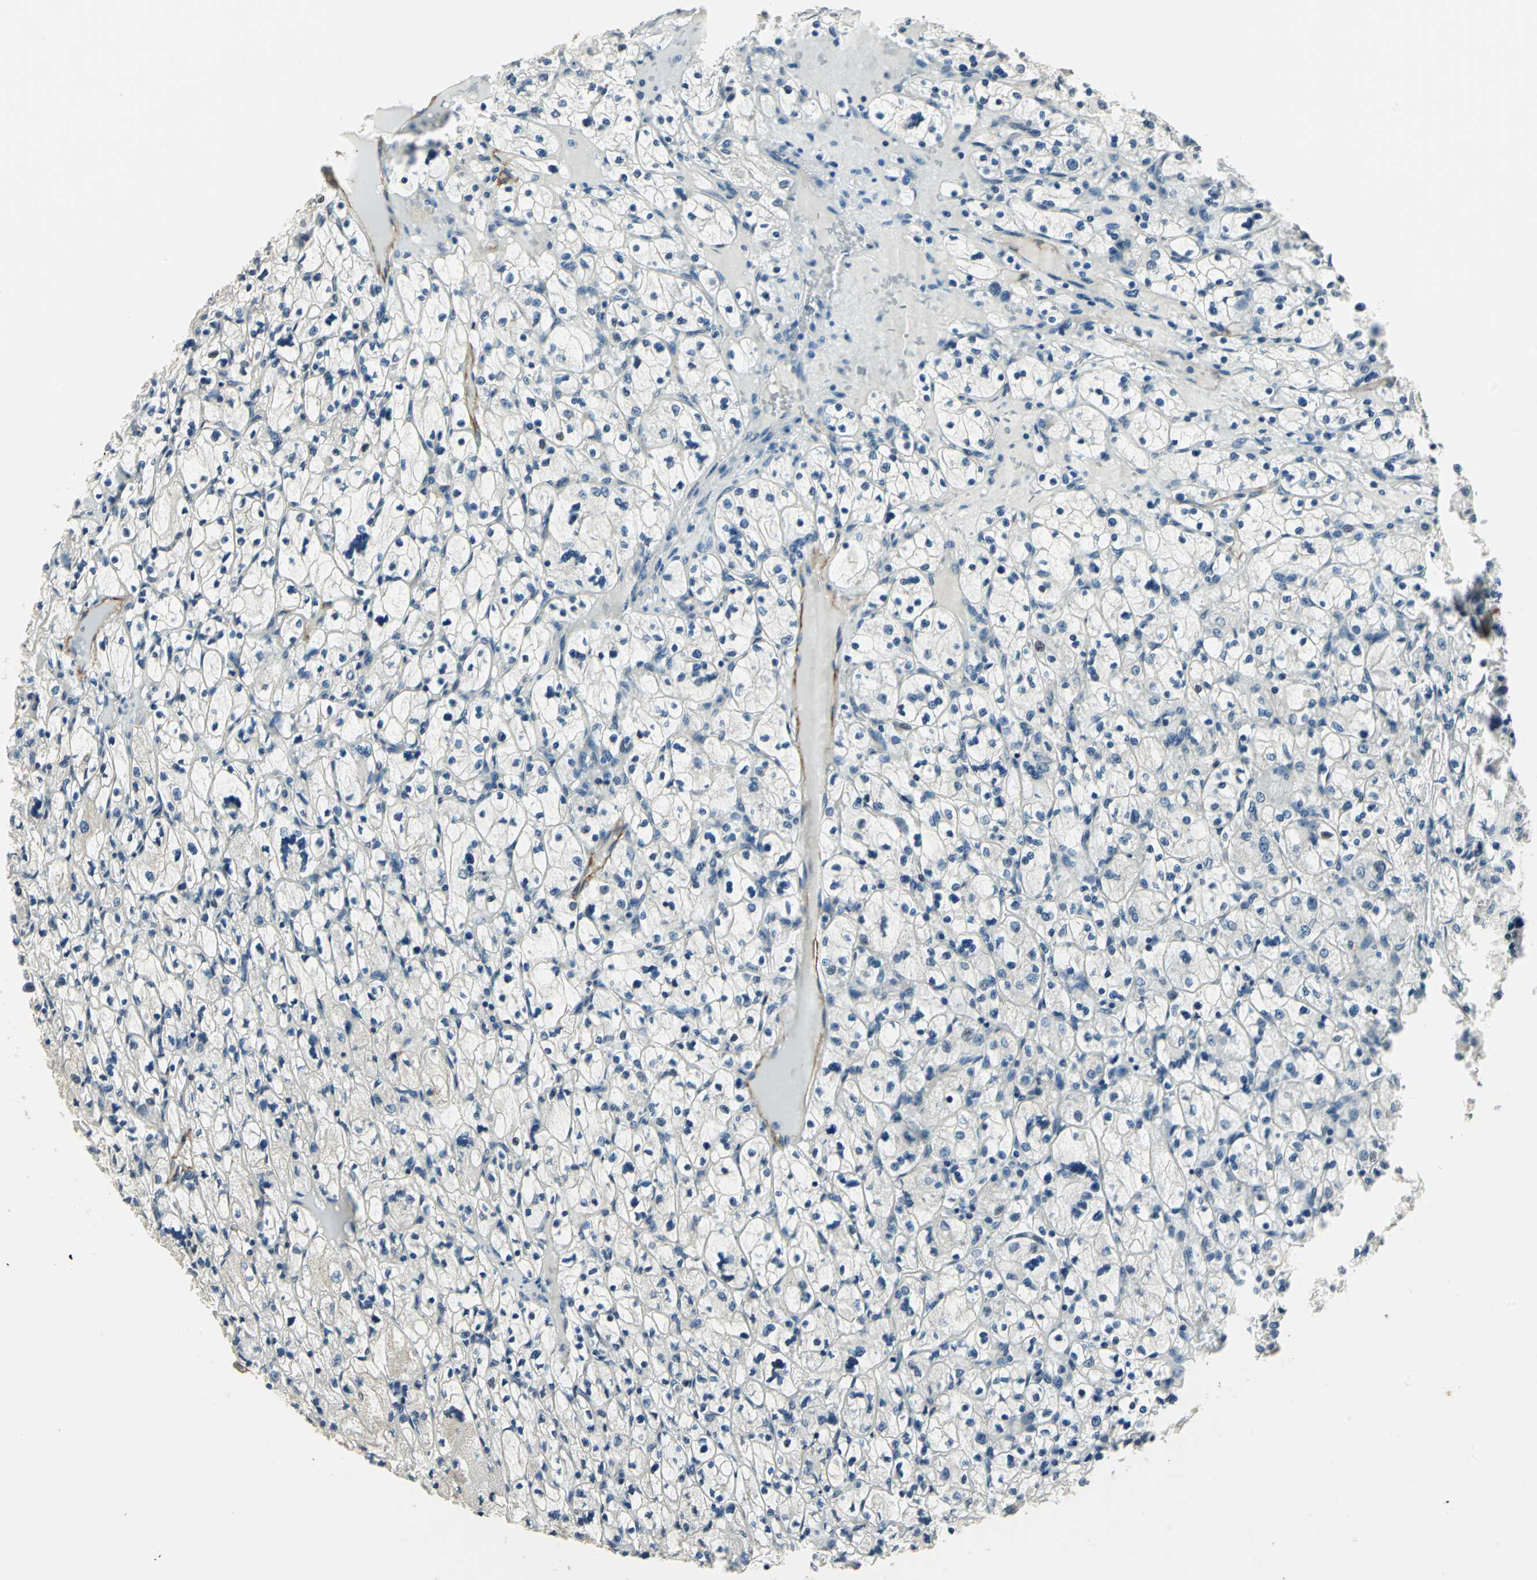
{"staining": {"intensity": "weak", "quantity": "25%-75%", "location": "cytoplasmic/membranous"}, "tissue": "renal cancer", "cell_type": "Tumor cells", "image_type": "cancer", "snomed": [{"axis": "morphology", "description": "Adenocarcinoma, NOS"}, {"axis": "topography", "description": "Kidney"}], "caption": "Immunohistochemical staining of renal cancer reveals low levels of weak cytoplasmic/membranous protein positivity in about 25%-75% of tumor cells. (Stains: DAB in brown, nuclei in blue, Microscopy: brightfield microscopy at high magnification).", "gene": "RAPGEF1", "patient": {"sex": "female", "age": 83}}